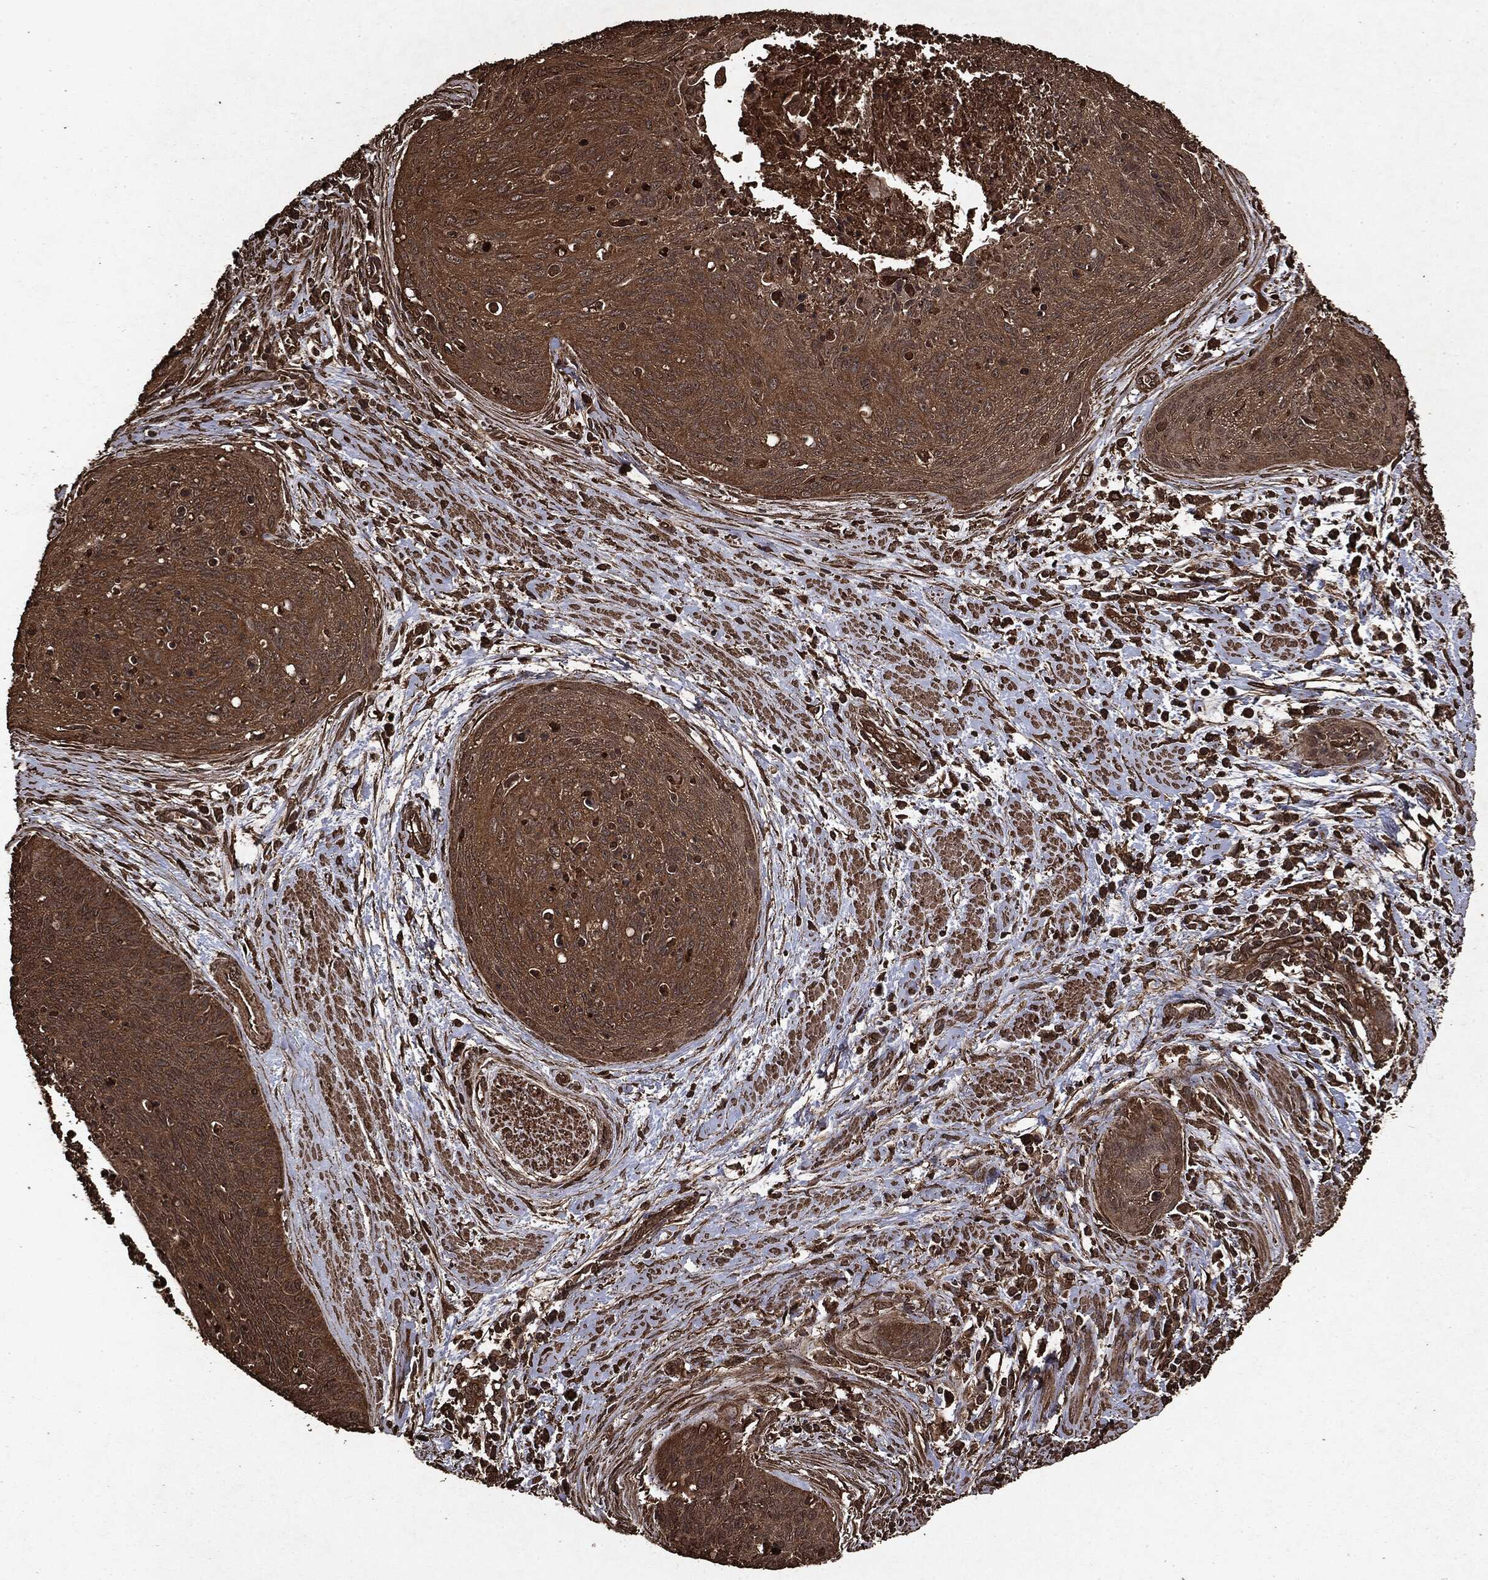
{"staining": {"intensity": "moderate", "quantity": ">75%", "location": "cytoplasmic/membranous"}, "tissue": "cervical cancer", "cell_type": "Tumor cells", "image_type": "cancer", "snomed": [{"axis": "morphology", "description": "Squamous cell carcinoma, NOS"}, {"axis": "topography", "description": "Cervix"}], "caption": "Protein staining of squamous cell carcinoma (cervical) tissue exhibits moderate cytoplasmic/membranous positivity in about >75% of tumor cells.", "gene": "ARAF", "patient": {"sex": "female", "age": 55}}